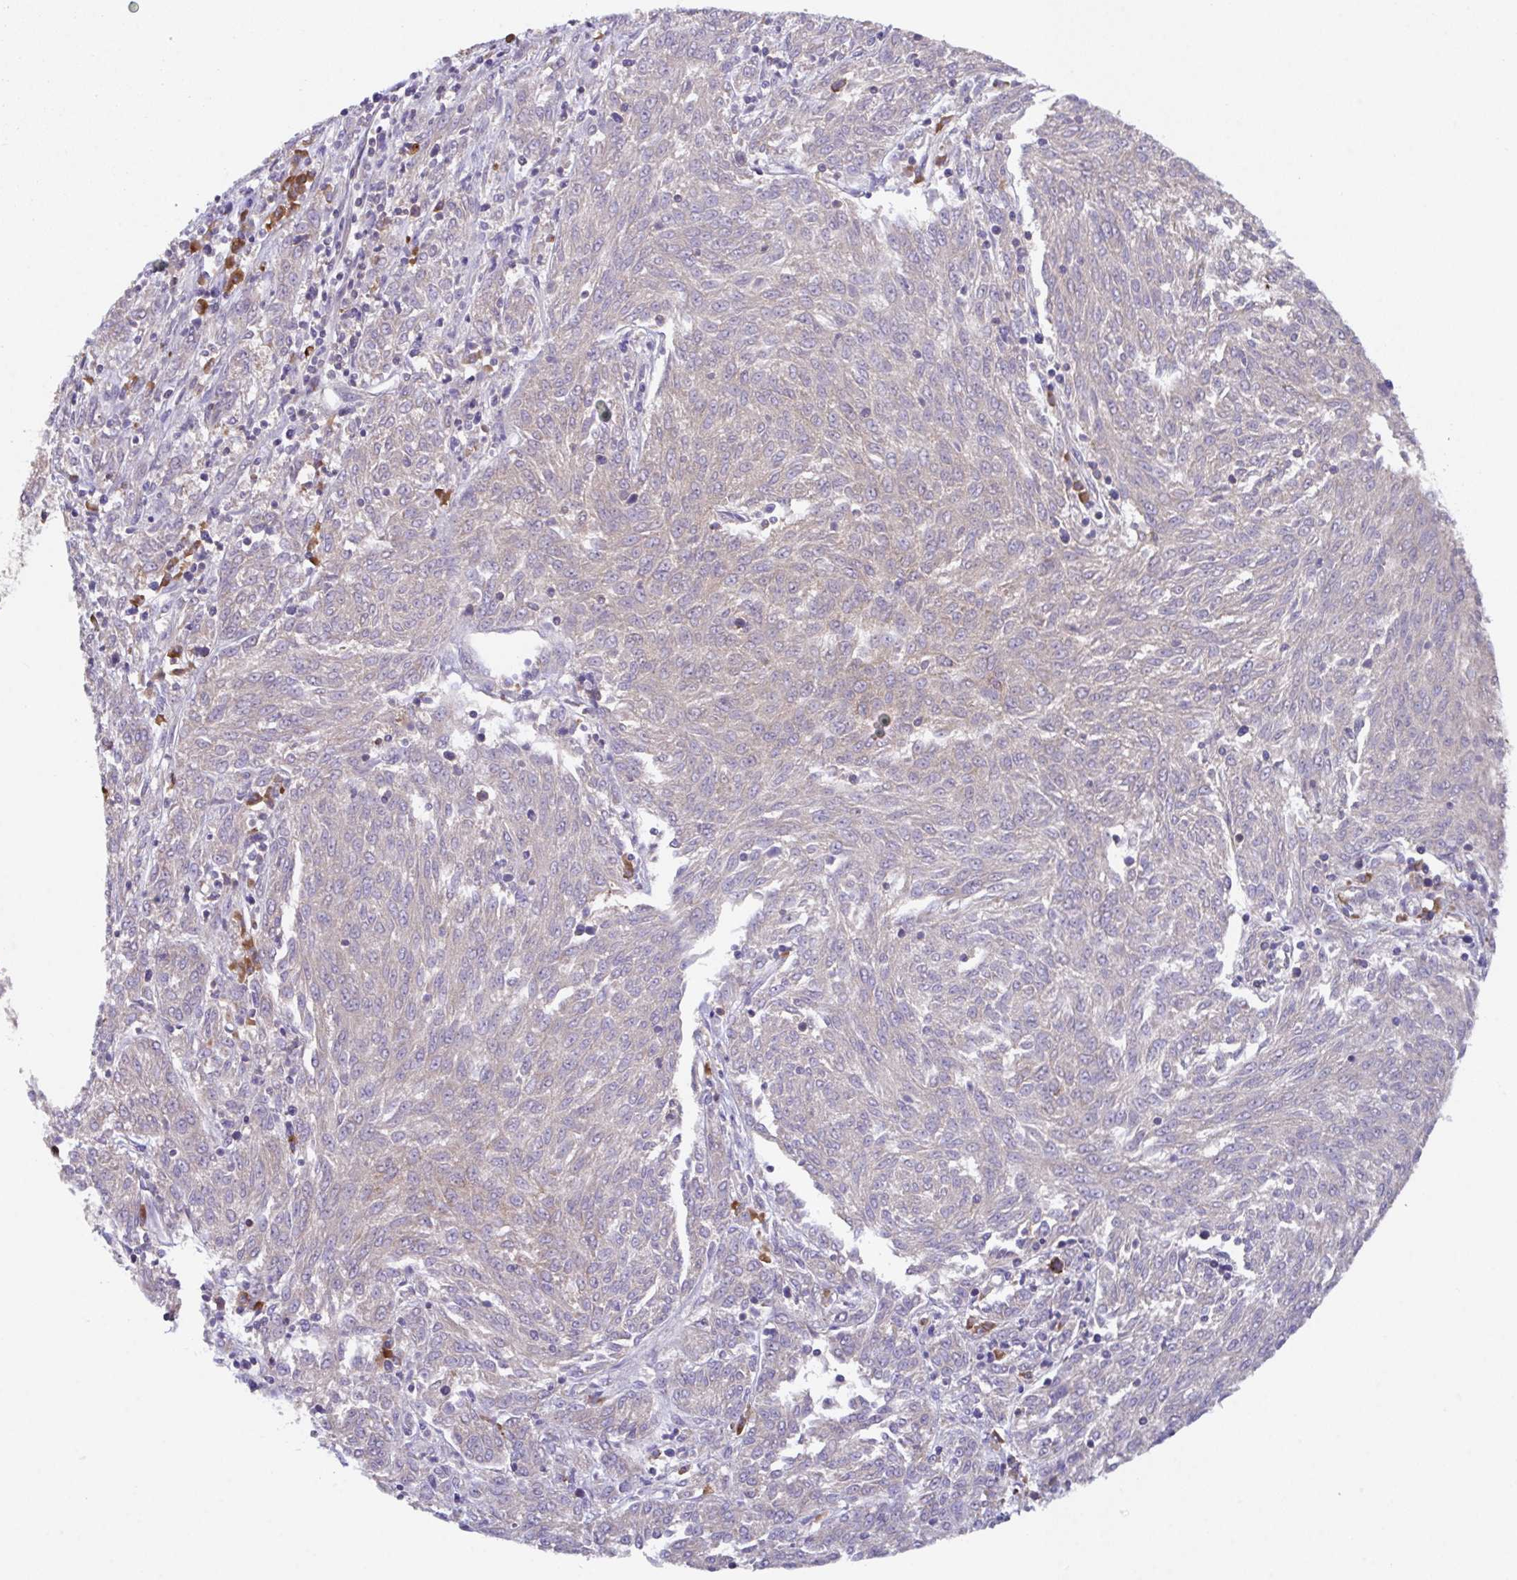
{"staining": {"intensity": "negative", "quantity": "none", "location": "none"}, "tissue": "melanoma", "cell_type": "Tumor cells", "image_type": "cancer", "snomed": [{"axis": "morphology", "description": "Malignant melanoma, NOS"}, {"axis": "topography", "description": "Skin"}], "caption": "Melanoma stained for a protein using immunohistochemistry (IHC) displays no expression tumor cells.", "gene": "YARS2", "patient": {"sex": "female", "age": 72}}